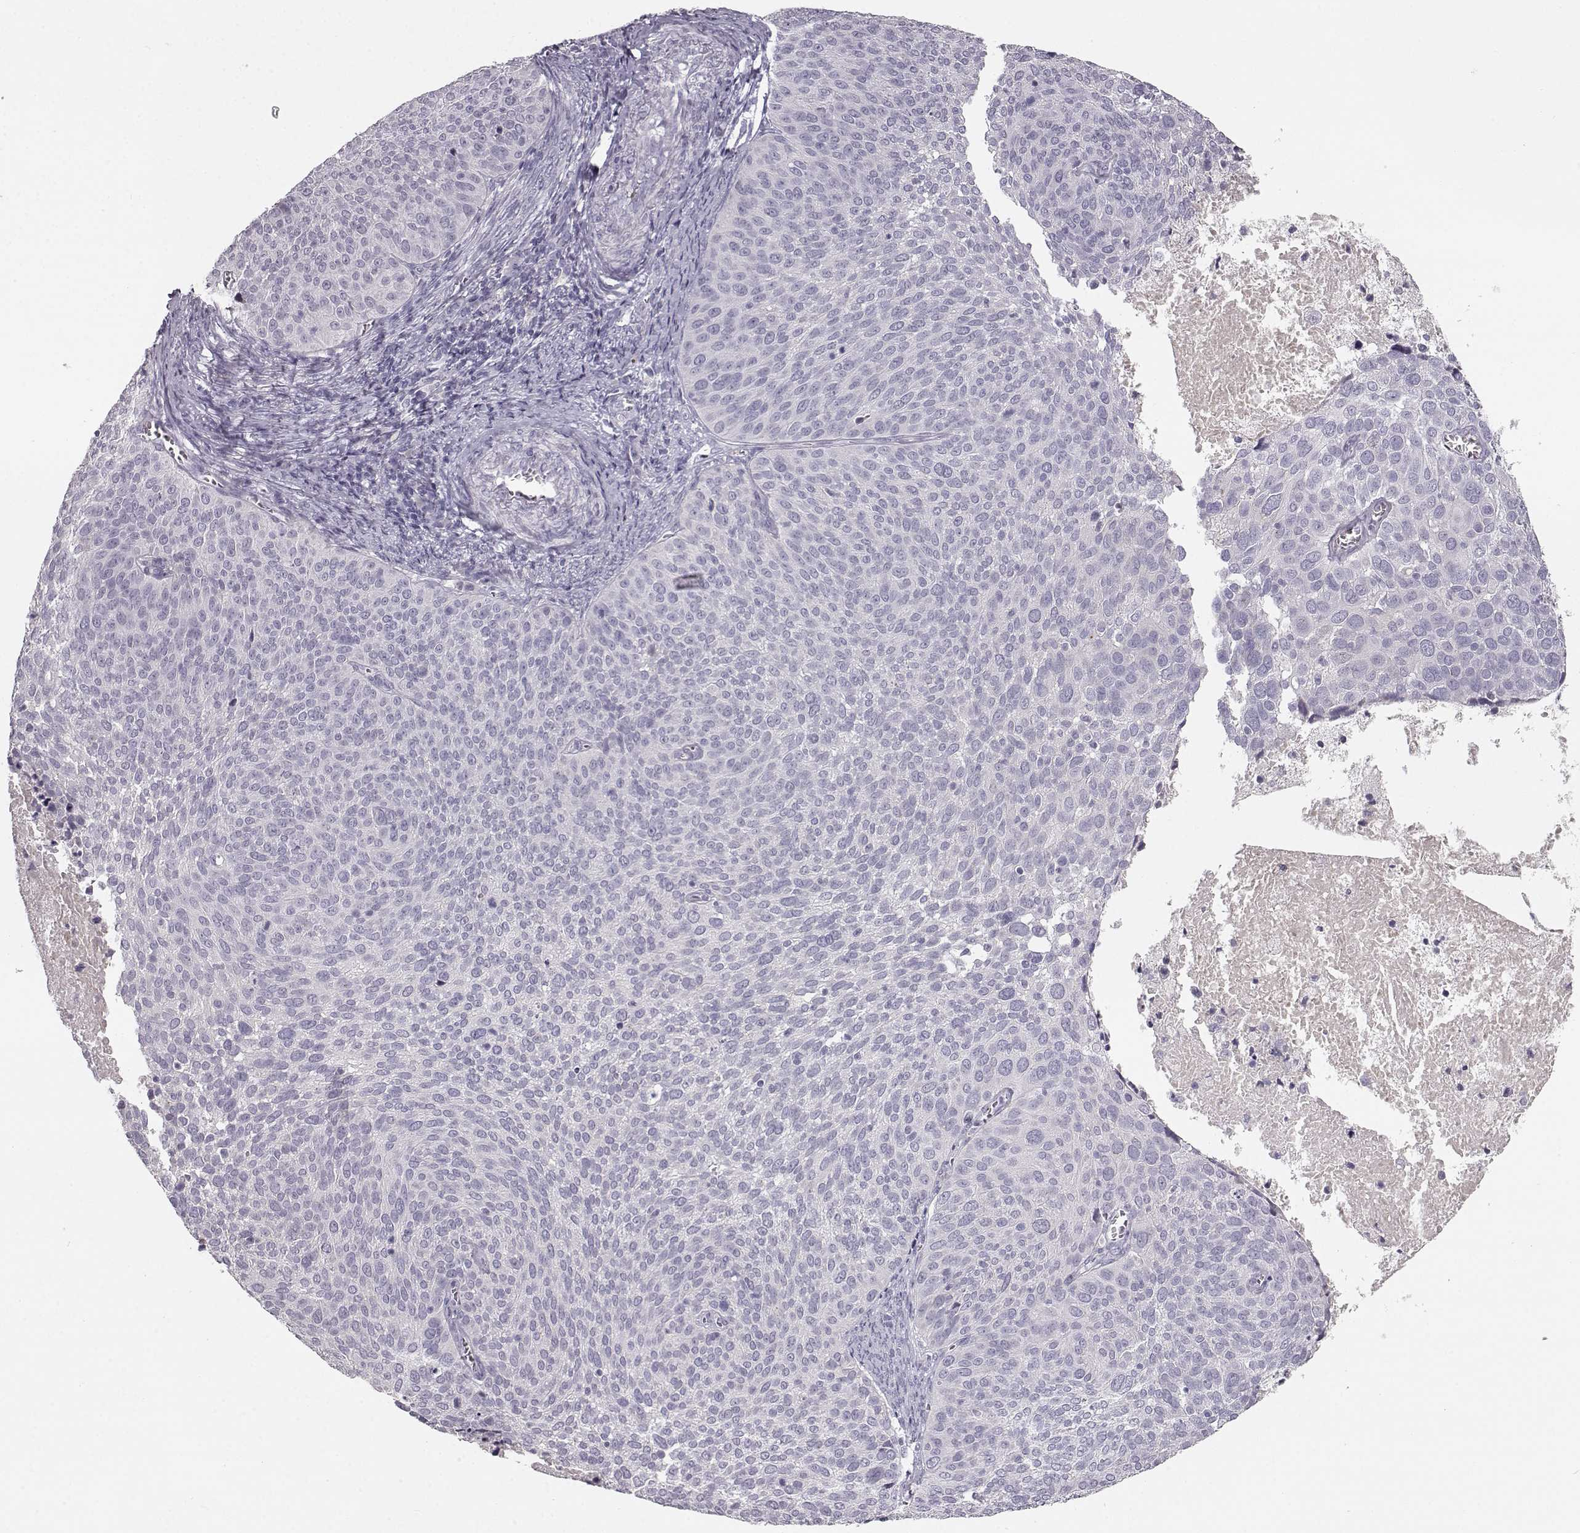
{"staining": {"intensity": "negative", "quantity": "none", "location": "none"}, "tissue": "cervical cancer", "cell_type": "Tumor cells", "image_type": "cancer", "snomed": [{"axis": "morphology", "description": "Squamous cell carcinoma, NOS"}, {"axis": "topography", "description": "Cervix"}], "caption": "Tumor cells are negative for brown protein staining in squamous cell carcinoma (cervical).", "gene": "KIAA0319", "patient": {"sex": "female", "age": 39}}